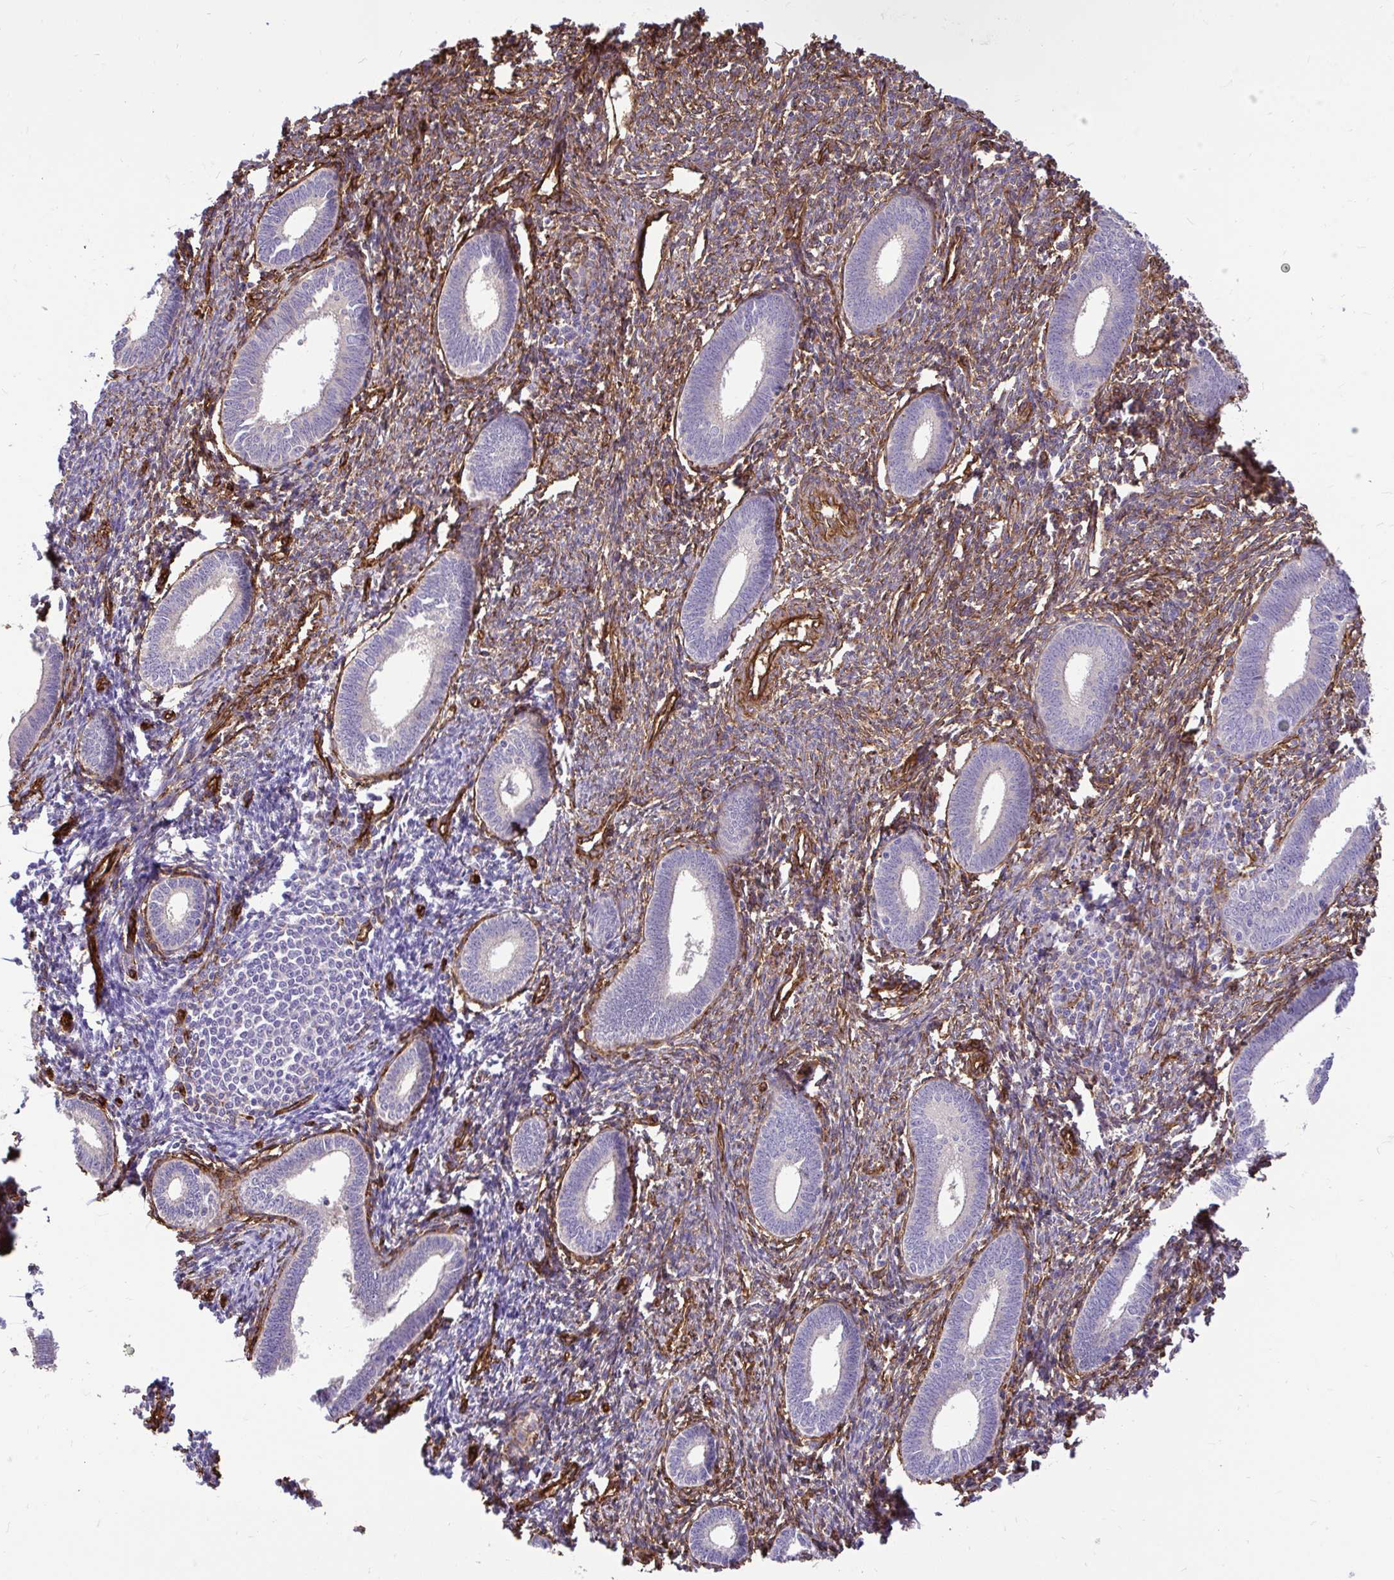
{"staining": {"intensity": "moderate", "quantity": "25%-75%", "location": "cytoplasmic/membranous"}, "tissue": "endometrium", "cell_type": "Cells in endometrial stroma", "image_type": "normal", "snomed": [{"axis": "morphology", "description": "Normal tissue, NOS"}, {"axis": "topography", "description": "Endometrium"}], "caption": "Cells in endometrial stroma reveal medium levels of moderate cytoplasmic/membranous expression in about 25%-75% of cells in normal human endometrium. (IHC, brightfield microscopy, high magnification).", "gene": "PTPRK", "patient": {"sex": "female", "age": 41}}